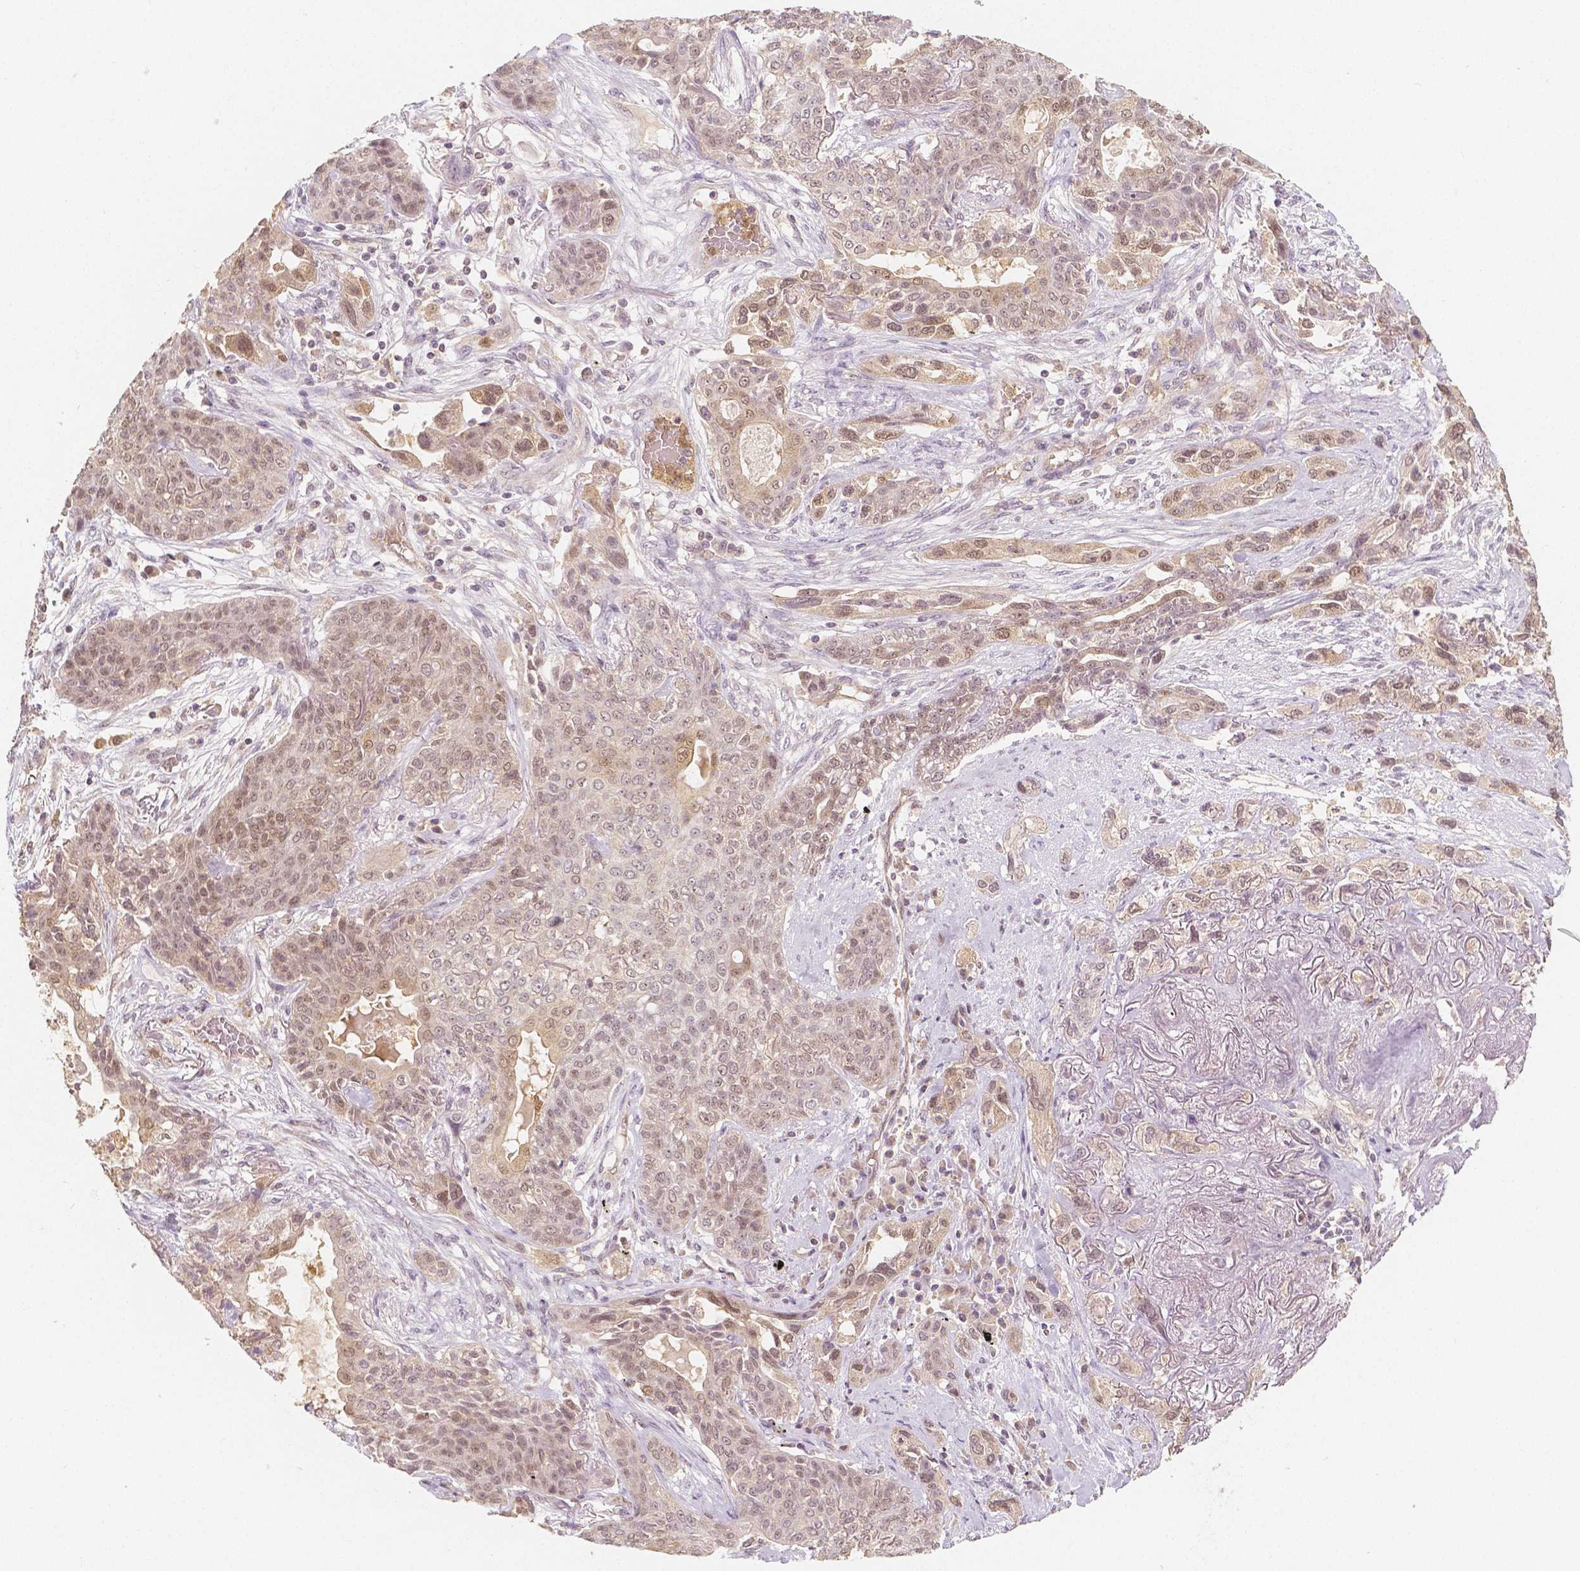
{"staining": {"intensity": "weak", "quantity": "25%-75%", "location": "cytoplasmic/membranous,nuclear"}, "tissue": "lung cancer", "cell_type": "Tumor cells", "image_type": "cancer", "snomed": [{"axis": "morphology", "description": "Squamous cell carcinoma, NOS"}, {"axis": "topography", "description": "Lung"}], "caption": "Immunohistochemistry (IHC) micrograph of human lung cancer stained for a protein (brown), which shows low levels of weak cytoplasmic/membranous and nuclear staining in approximately 25%-75% of tumor cells.", "gene": "NAPRT", "patient": {"sex": "female", "age": 70}}